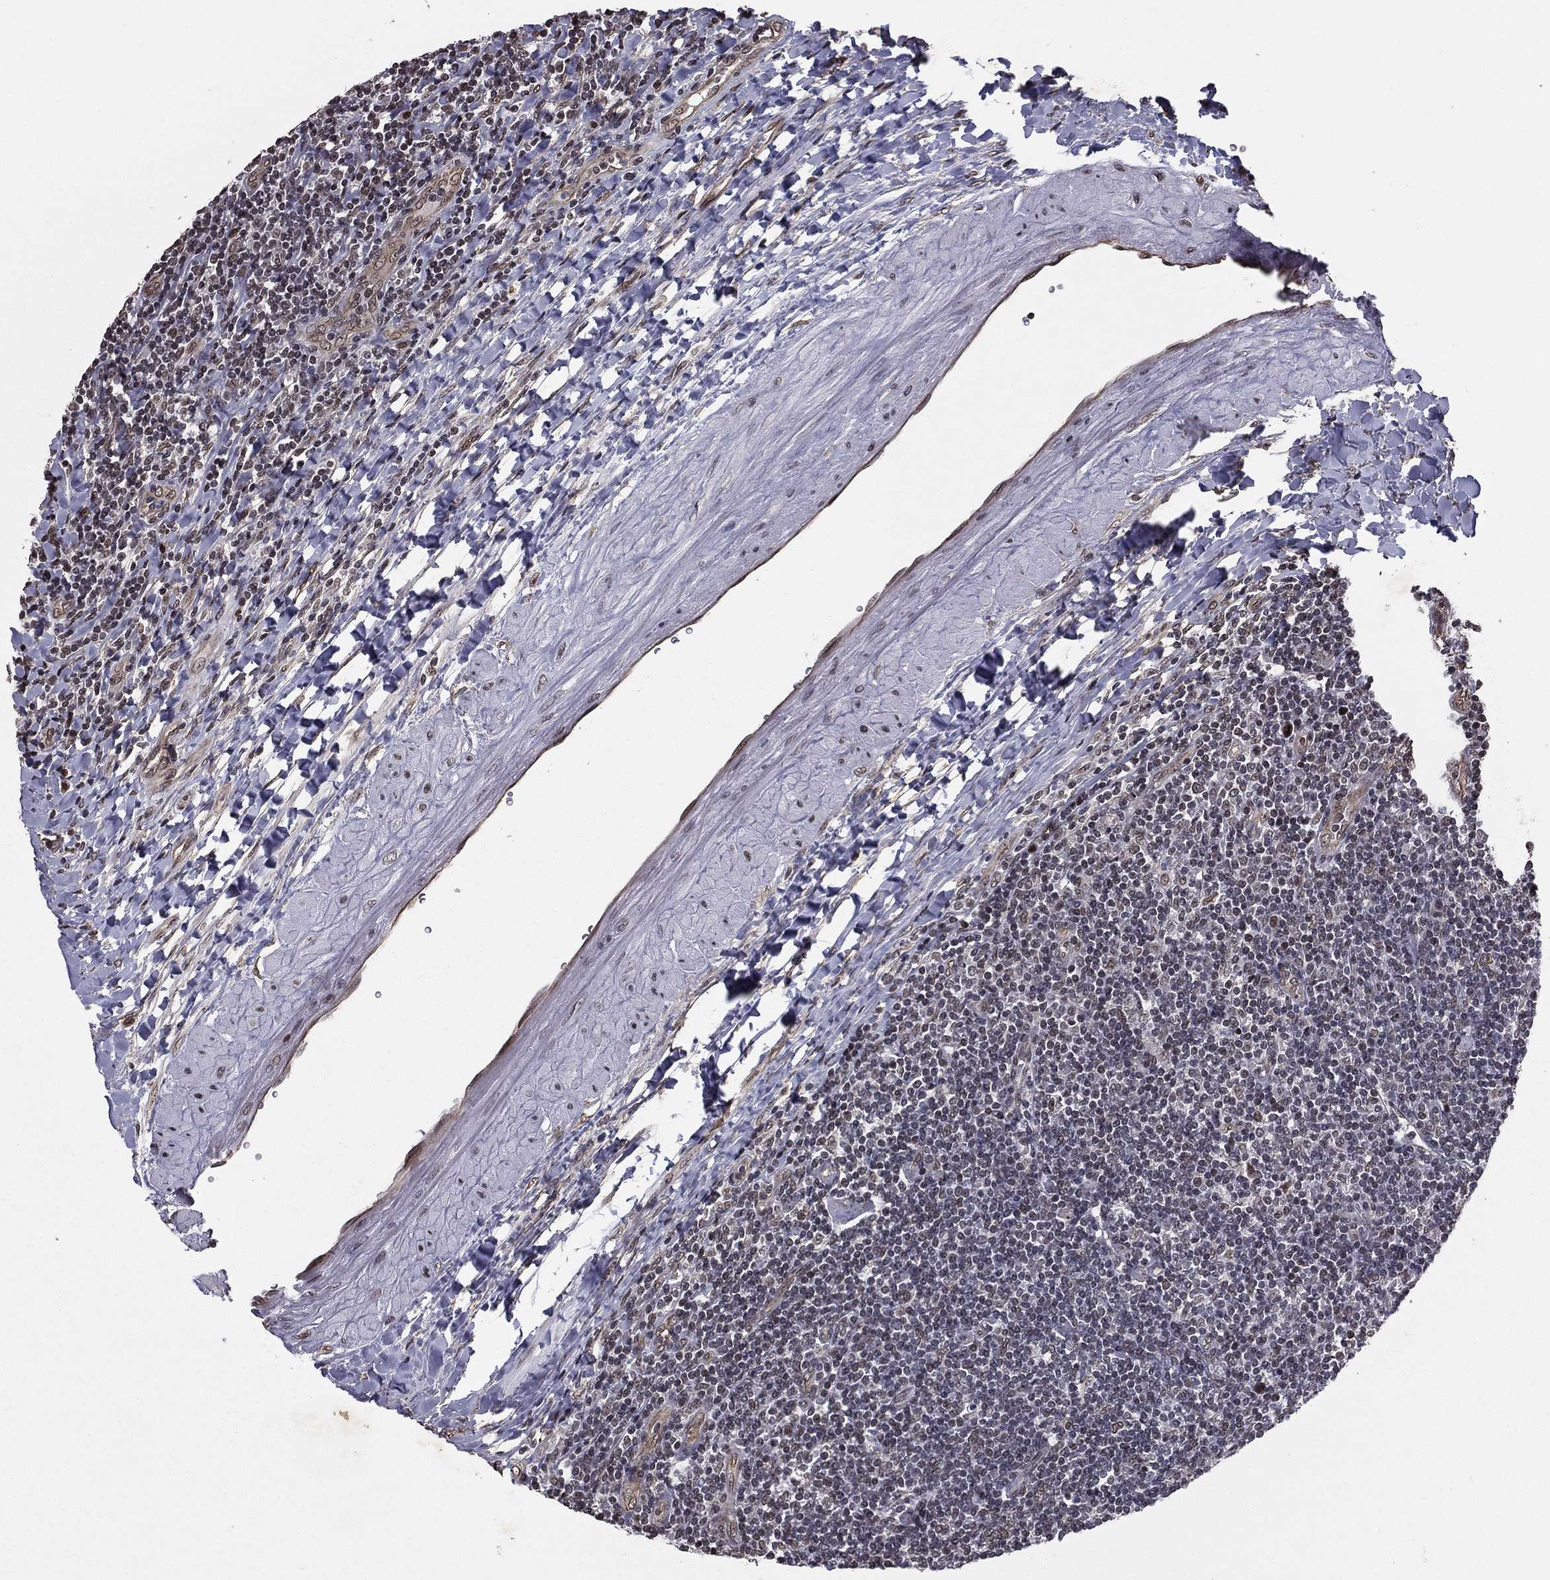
{"staining": {"intensity": "weak", "quantity": "<25%", "location": "cytoplasmic/membranous"}, "tissue": "lymphoma", "cell_type": "Tumor cells", "image_type": "cancer", "snomed": [{"axis": "morphology", "description": "Hodgkin's disease, NOS"}, {"axis": "topography", "description": "Lymph node"}], "caption": "An IHC histopathology image of Hodgkin's disease is shown. There is no staining in tumor cells of Hodgkin's disease.", "gene": "RARB", "patient": {"sex": "male", "age": 40}}